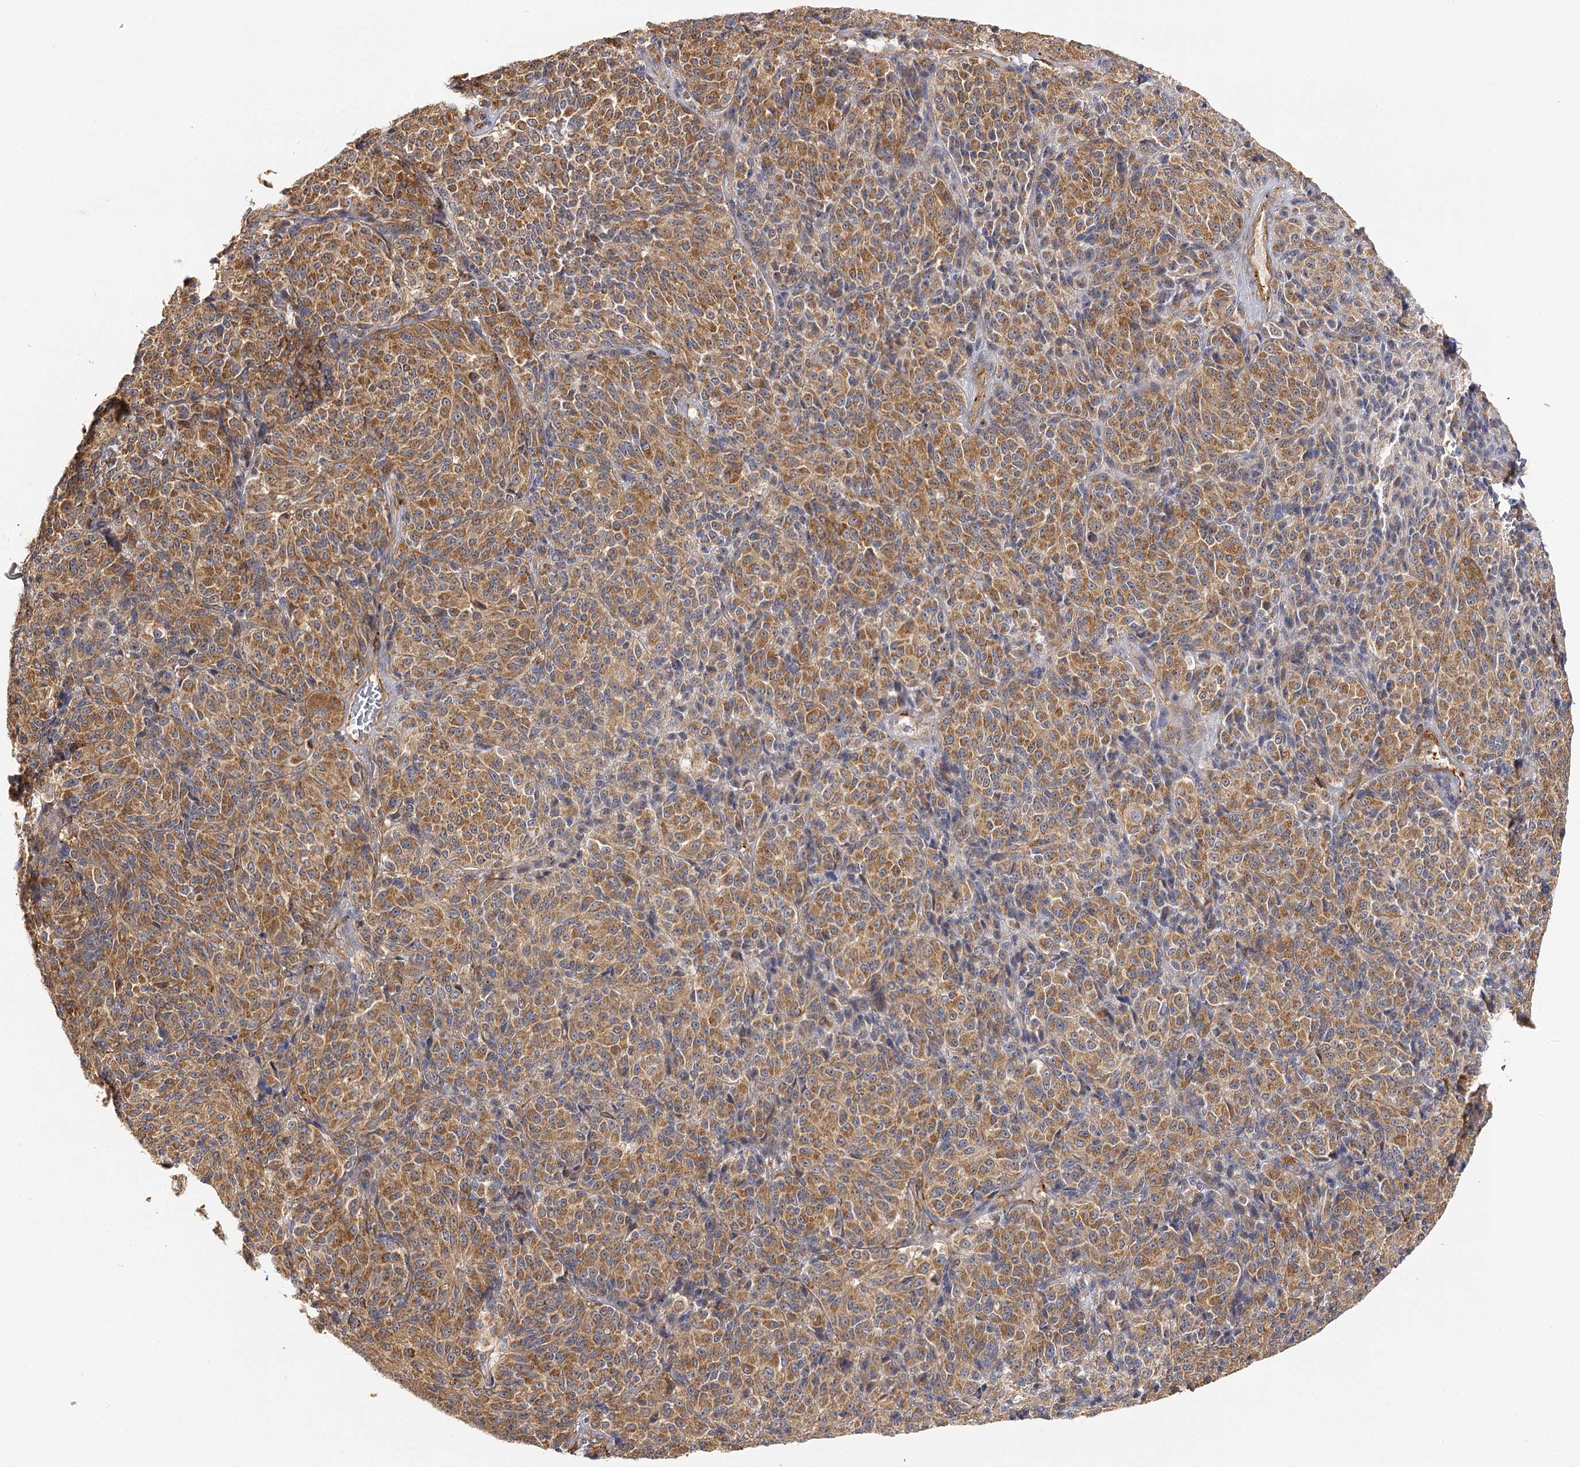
{"staining": {"intensity": "moderate", "quantity": ">75%", "location": "cytoplasmic/membranous"}, "tissue": "melanoma", "cell_type": "Tumor cells", "image_type": "cancer", "snomed": [{"axis": "morphology", "description": "Malignant melanoma, Metastatic site"}, {"axis": "topography", "description": "Brain"}], "caption": "Immunohistochemical staining of melanoma reveals moderate cytoplasmic/membranous protein staining in about >75% of tumor cells.", "gene": "SEC24B", "patient": {"sex": "female", "age": 56}}